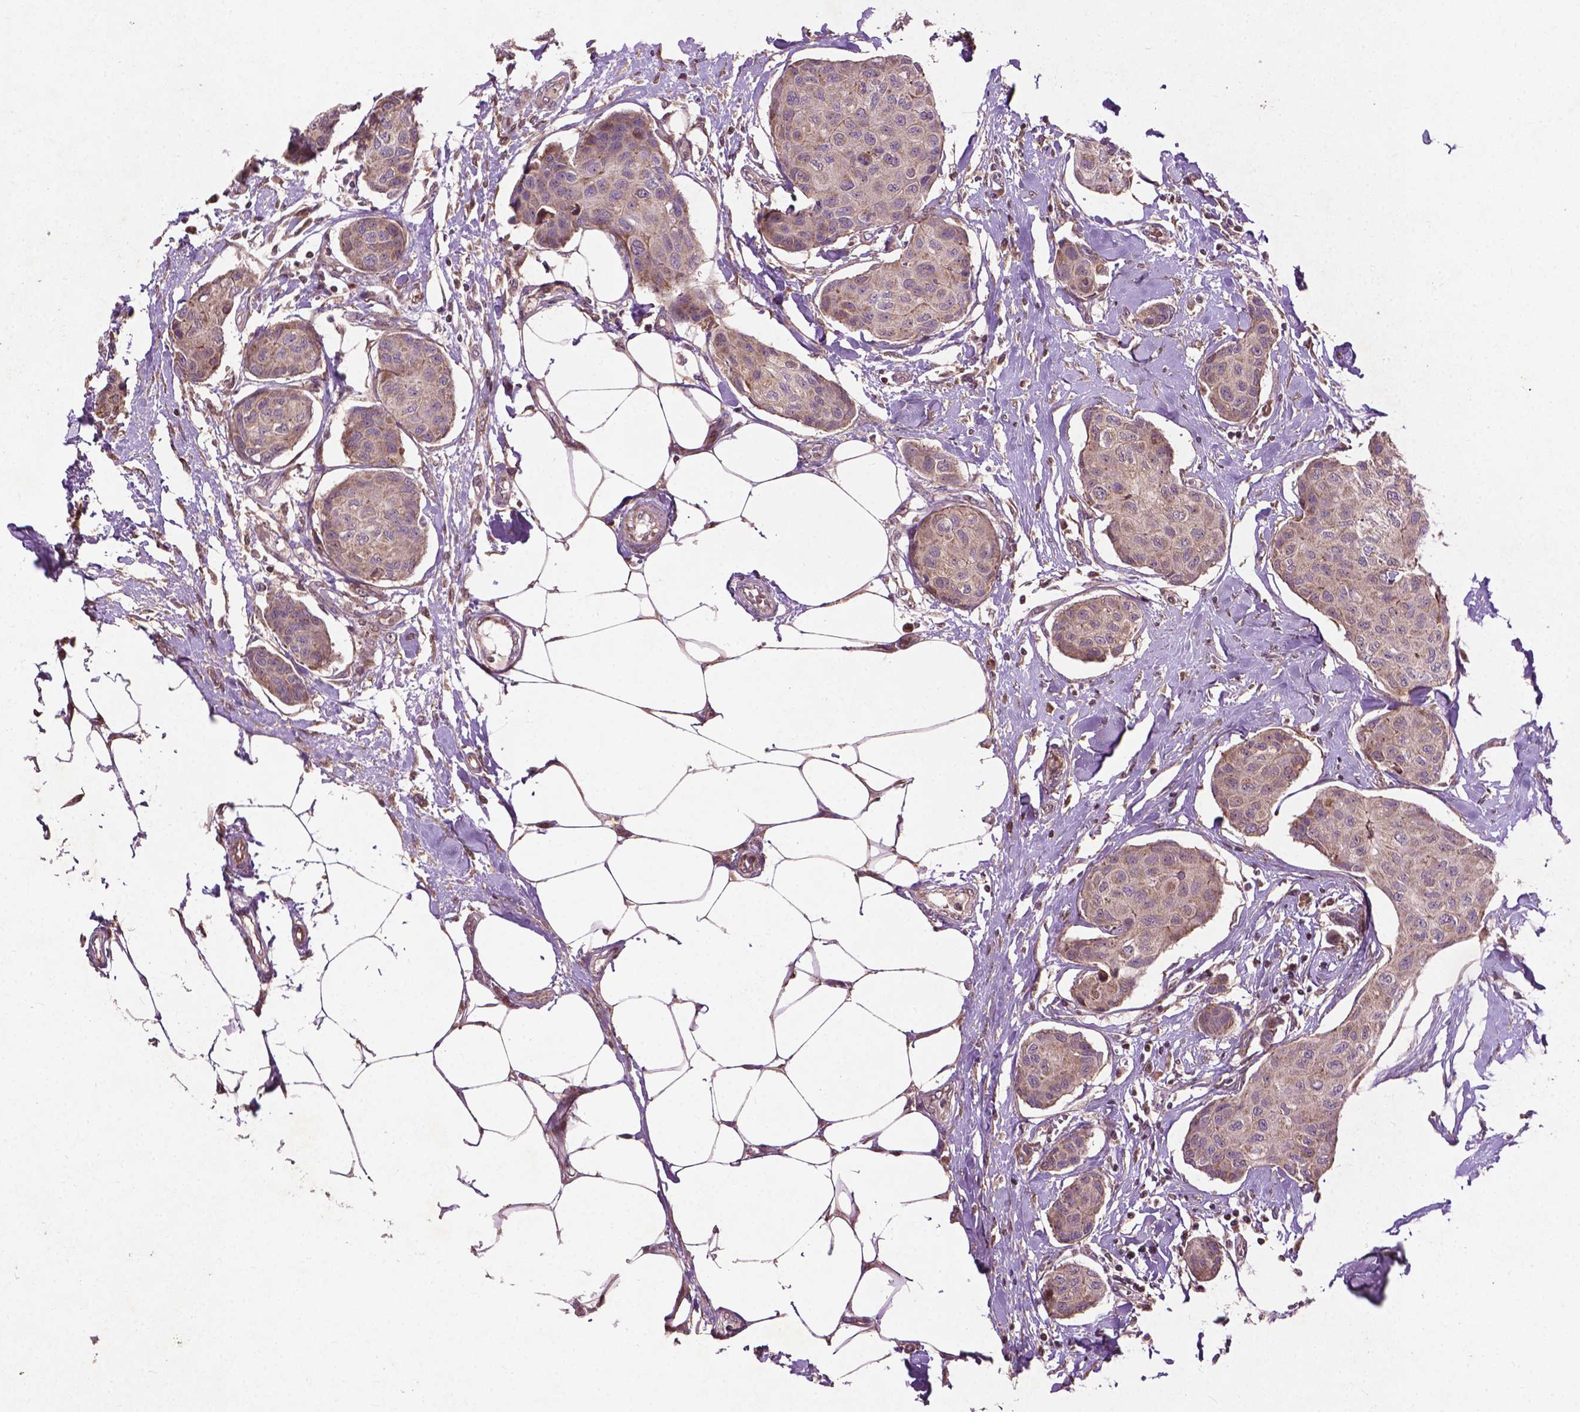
{"staining": {"intensity": "weak", "quantity": ">75%", "location": "cytoplasmic/membranous"}, "tissue": "breast cancer", "cell_type": "Tumor cells", "image_type": "cancer", "snomed": [{"axis": "morphology", "description": "Duct carcinoma"}, {"axis": "topography", "description": "Breast"}], "caption": "Immunohistochemistry (DAB) staining of breast invasive ductal carcinoma reveals weak cytoplasmic/membranous protein staining in about >75% of tumor cells. Ihc stains the protein of interest in brown and the nuclei are stained blue.", "gene": "B3GALNT2", "patient": {"sex": "female", "age": 80}}